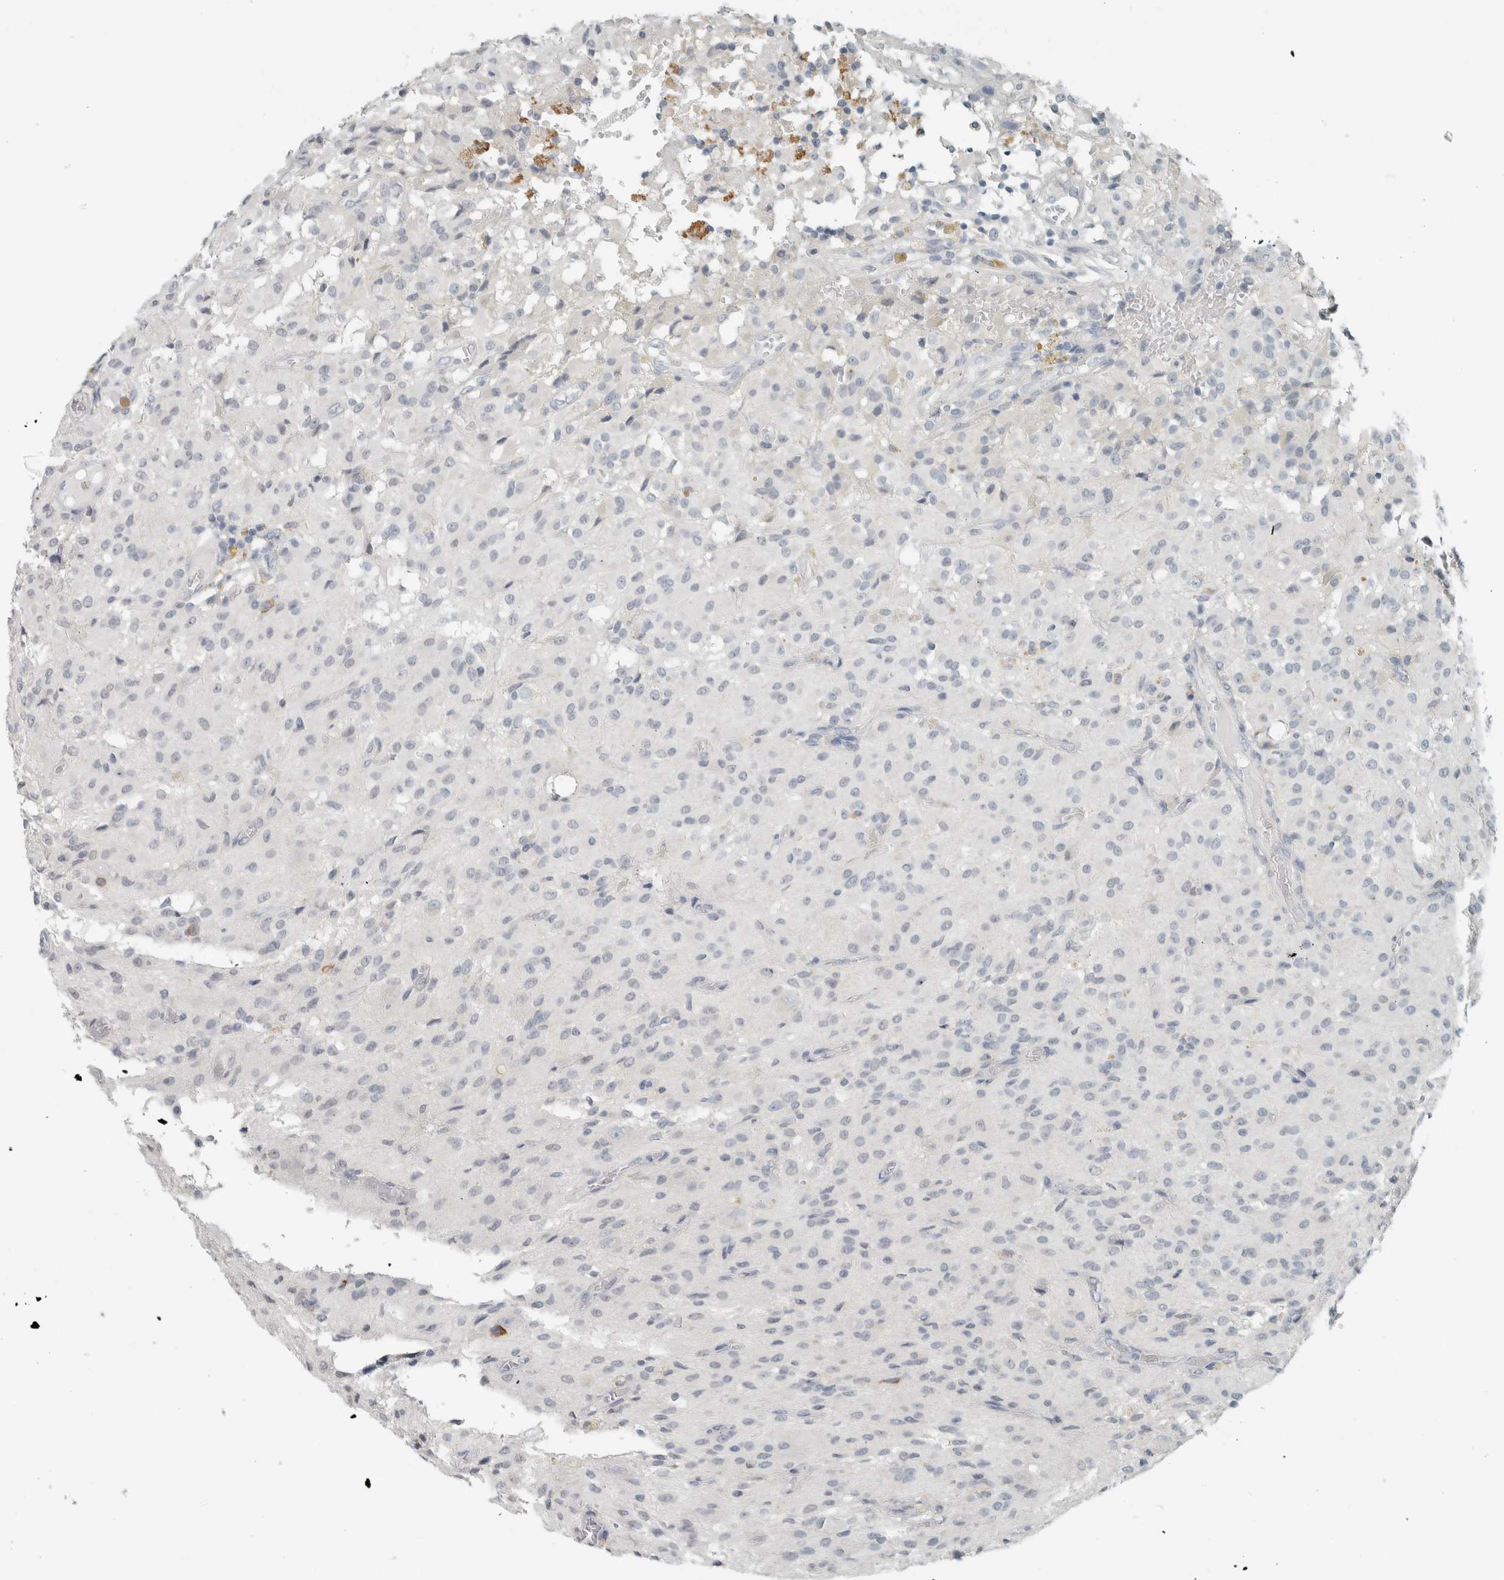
{"staining": {"intensity": "negative", "quantity": "none", "location": "none"}, "tissue": "glioma", "cell_type": "Tumor cells", "image_type": "cancer", "snomed": [{"axis": "morphology", "description": "Glioma, malignant, High grade"}, {"axis": "topography", "description": "Brain"}], "caption": "Immunohistochemistry (IHC) image of human glioma stained for a protein (brown), which exhibits no expression in tumor cells.", "gene": "TRIT1", "patient": {"sex": "female", "age": 59}}